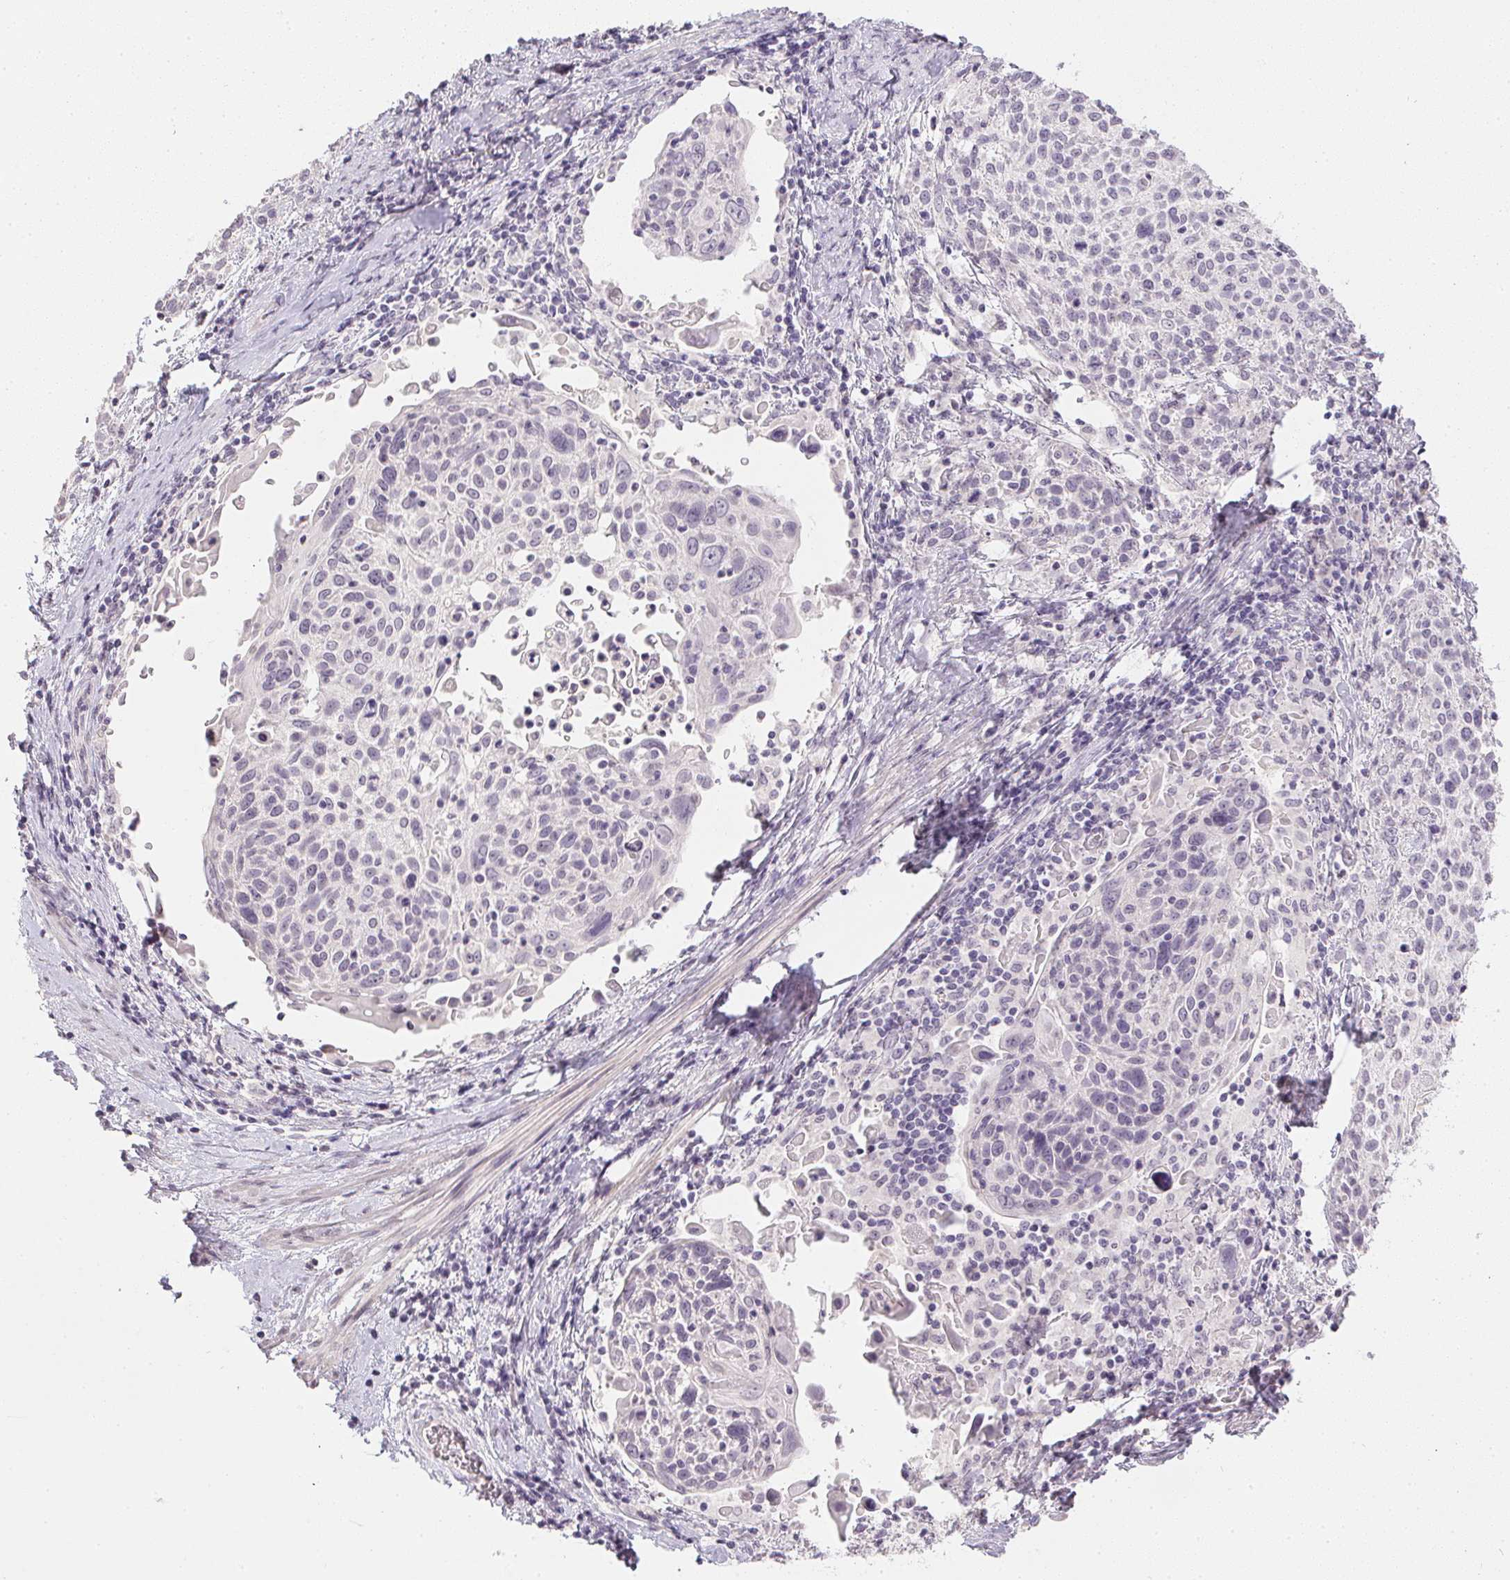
{"staining": {"intensity": "negative", "quantity": "none", "location": "none"}, "tissue": "cervical cancer", "cell_type": "Tumor cells", "image_type": "cancer", "snomed": [{"axis": "morphology", "description": "Squamous cell carcinoma, NOS"}, {"axis": "topography", "description": "Cervix"}], "caption": "The micrograph reveals no staining of tumor cells in squamous cell carcinoma (cervical). (Brightfield microscopy of DAB immunohistochemistry (IHC) at high magnification).", "gene": "PPY", "patient": {"sex": "female", "age": 61}}